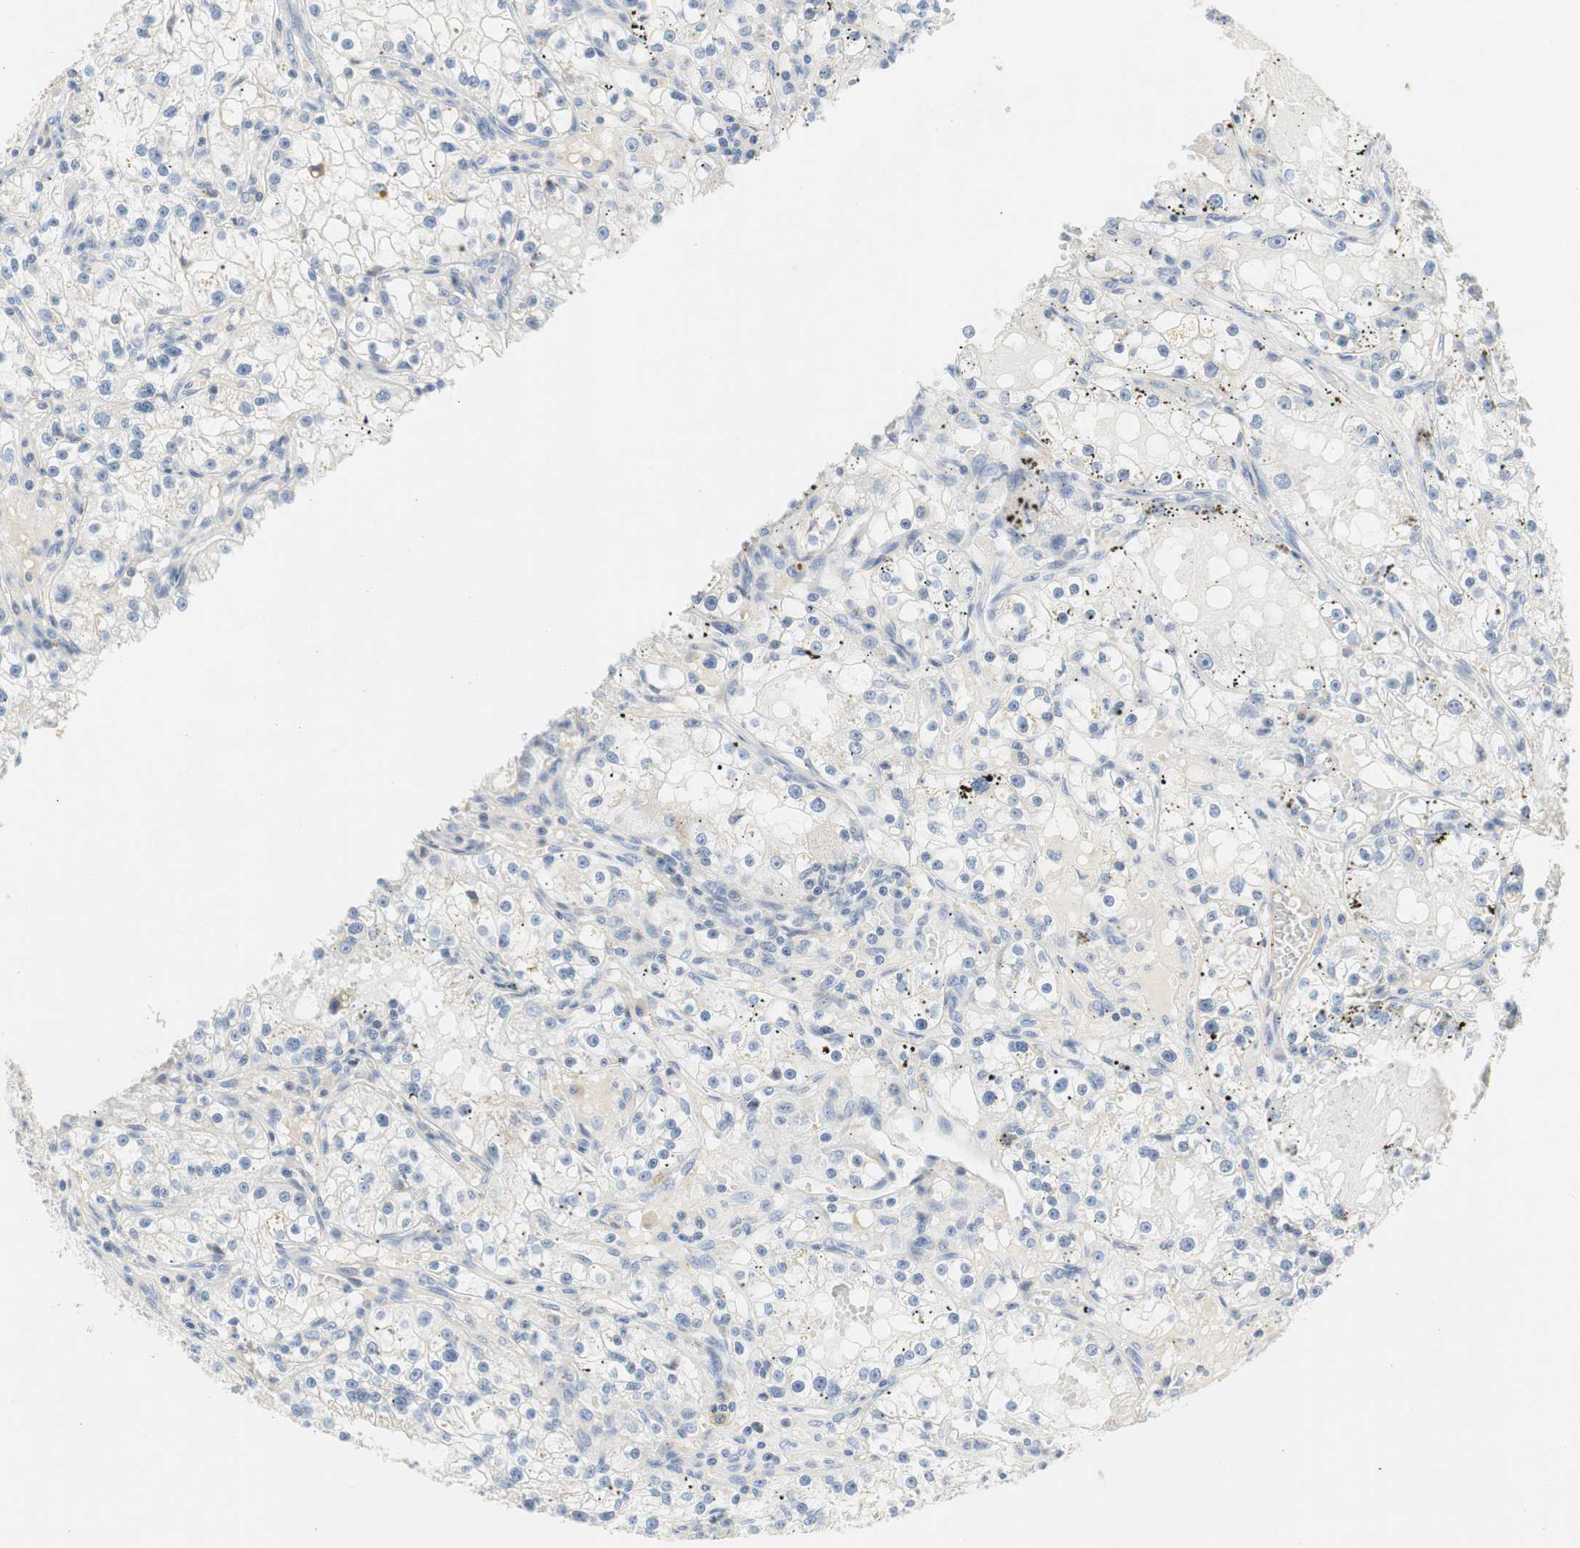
{"staining": {"intensity": "negative", "quantity": "none", "location": "none"}, "tissue": "renal cancer", "cell_type": "Tumor cells", "image_type": "cancer", "snomed": [{"axis": "morphology", "description": "Adenocarcinoma, NOS"}, {"axis": "topography", "description": "Kidney"}], "caption": "This is an immunohistochemistry (IHC) image of adenocarcinoma (renal). There is no expression in tumor cells.", "gene": "CCM2L", "patient": {"sex": "male", "age": 56}}